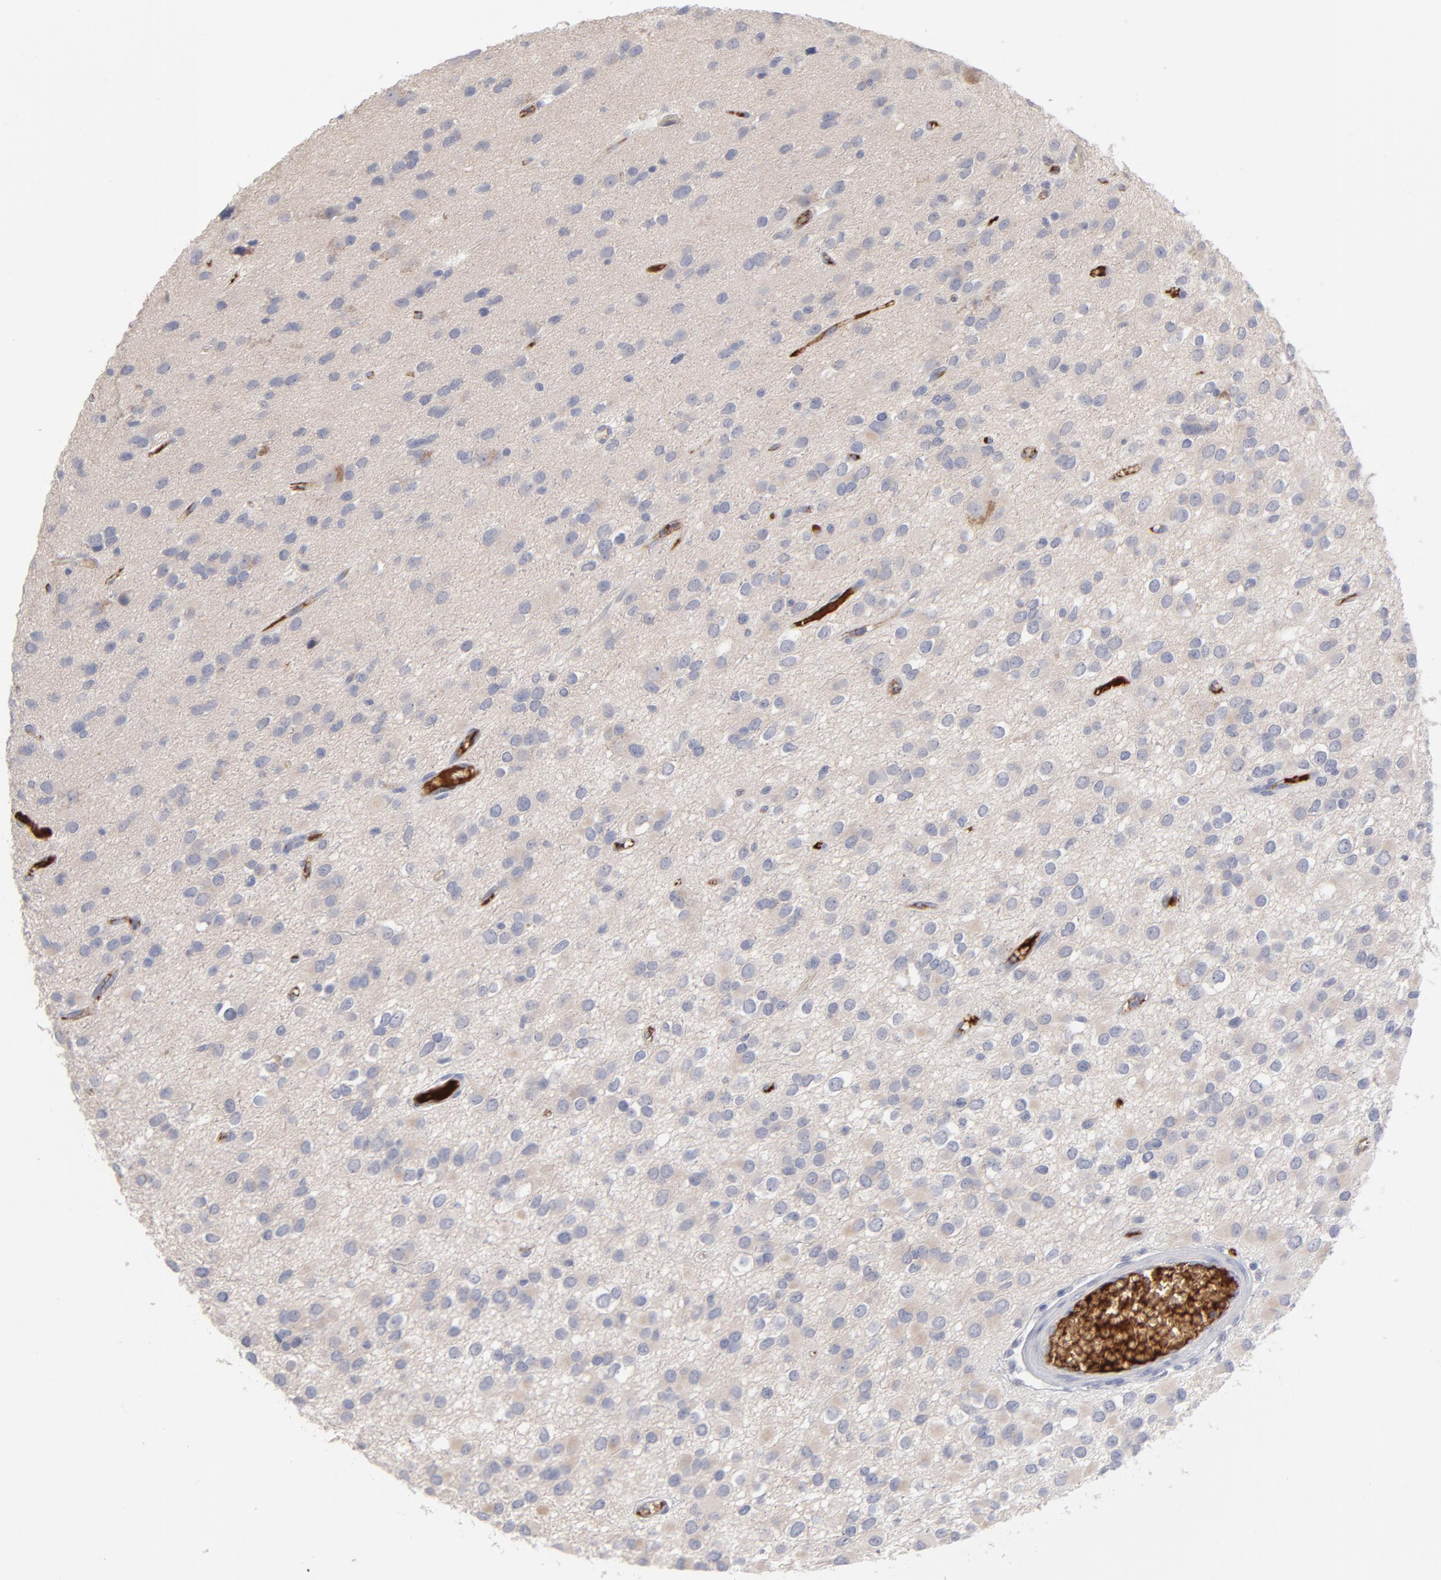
{"staining": {"intensity": "negative", "quantity": "none", "location": "none"}, "tissue": "glioma", "cell_type": "Tumor cells", "image_type": "cancer", "snomed": [{"axis": "morphology", "description": "Glioma, malignant, Low grade"}, {"axis": "topography", "description": "Brain"}], "caption": "High power microscopy micrograph of an IHC histopathology image of malignant glioma (low-grade), revealing no significant staining in tumor cells.", "gene": "CCR3", "patient": {"sex": "male", "age": 42}}